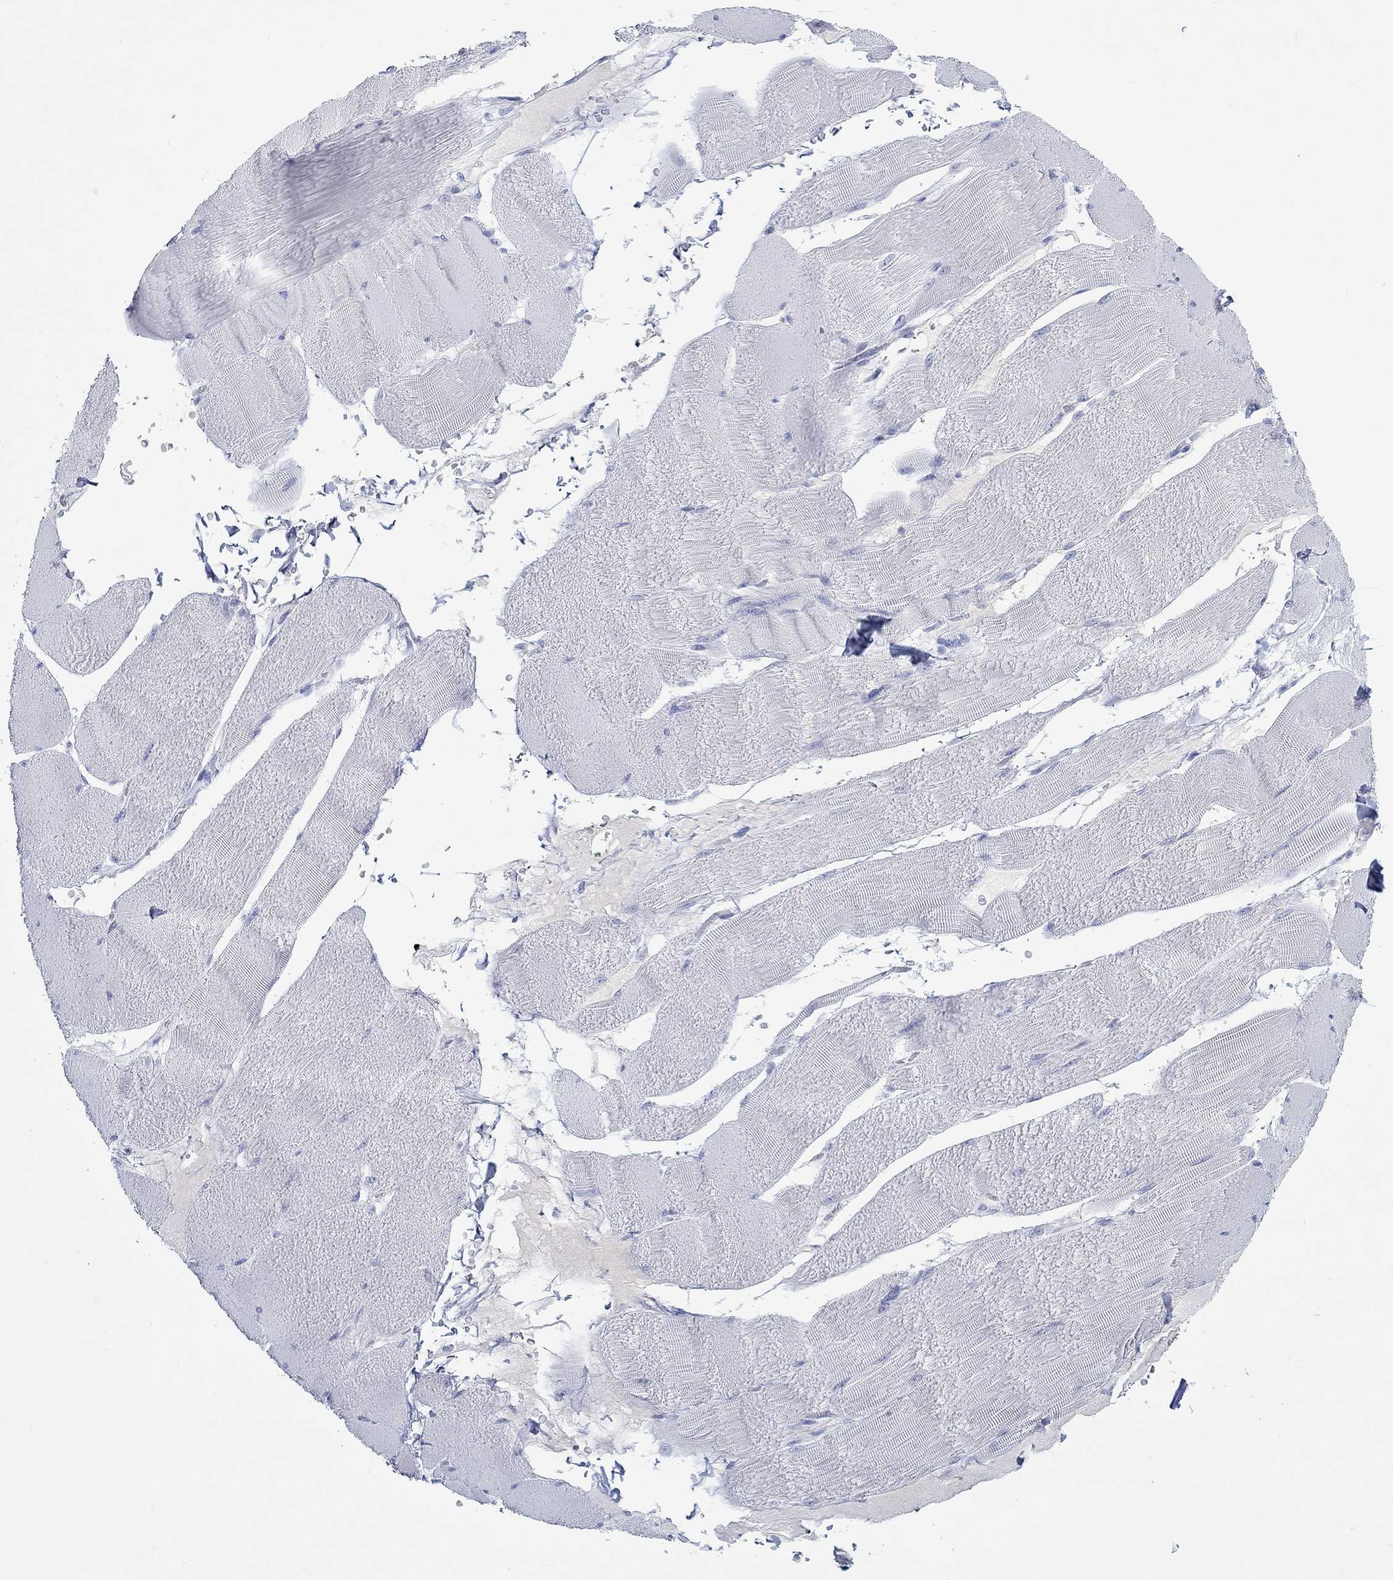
{"staining": {"intensity": "negative", "quantity": "none", "location": "none"}, "tissue": "skeletal muscle", "cell_type": "Myocytes", "image_type": "normal", "snomed": [{"axis": "morphology", "description": "Normal tissue, NOS"}, {"axis": "topography", "description": "Skeletal muscle"}], "caption": "IHC of normal human skeletal muscle shows no staining in myocytes. Brightfield microscopy of immunohistochemistry (IHC) stained with DAB (3,3'-diaminobenzidine) (brown) and hematoxylin (blue), captured at high magnification.", "gene": "PAX9", "patient": {"sex": "male", "age": 56}}